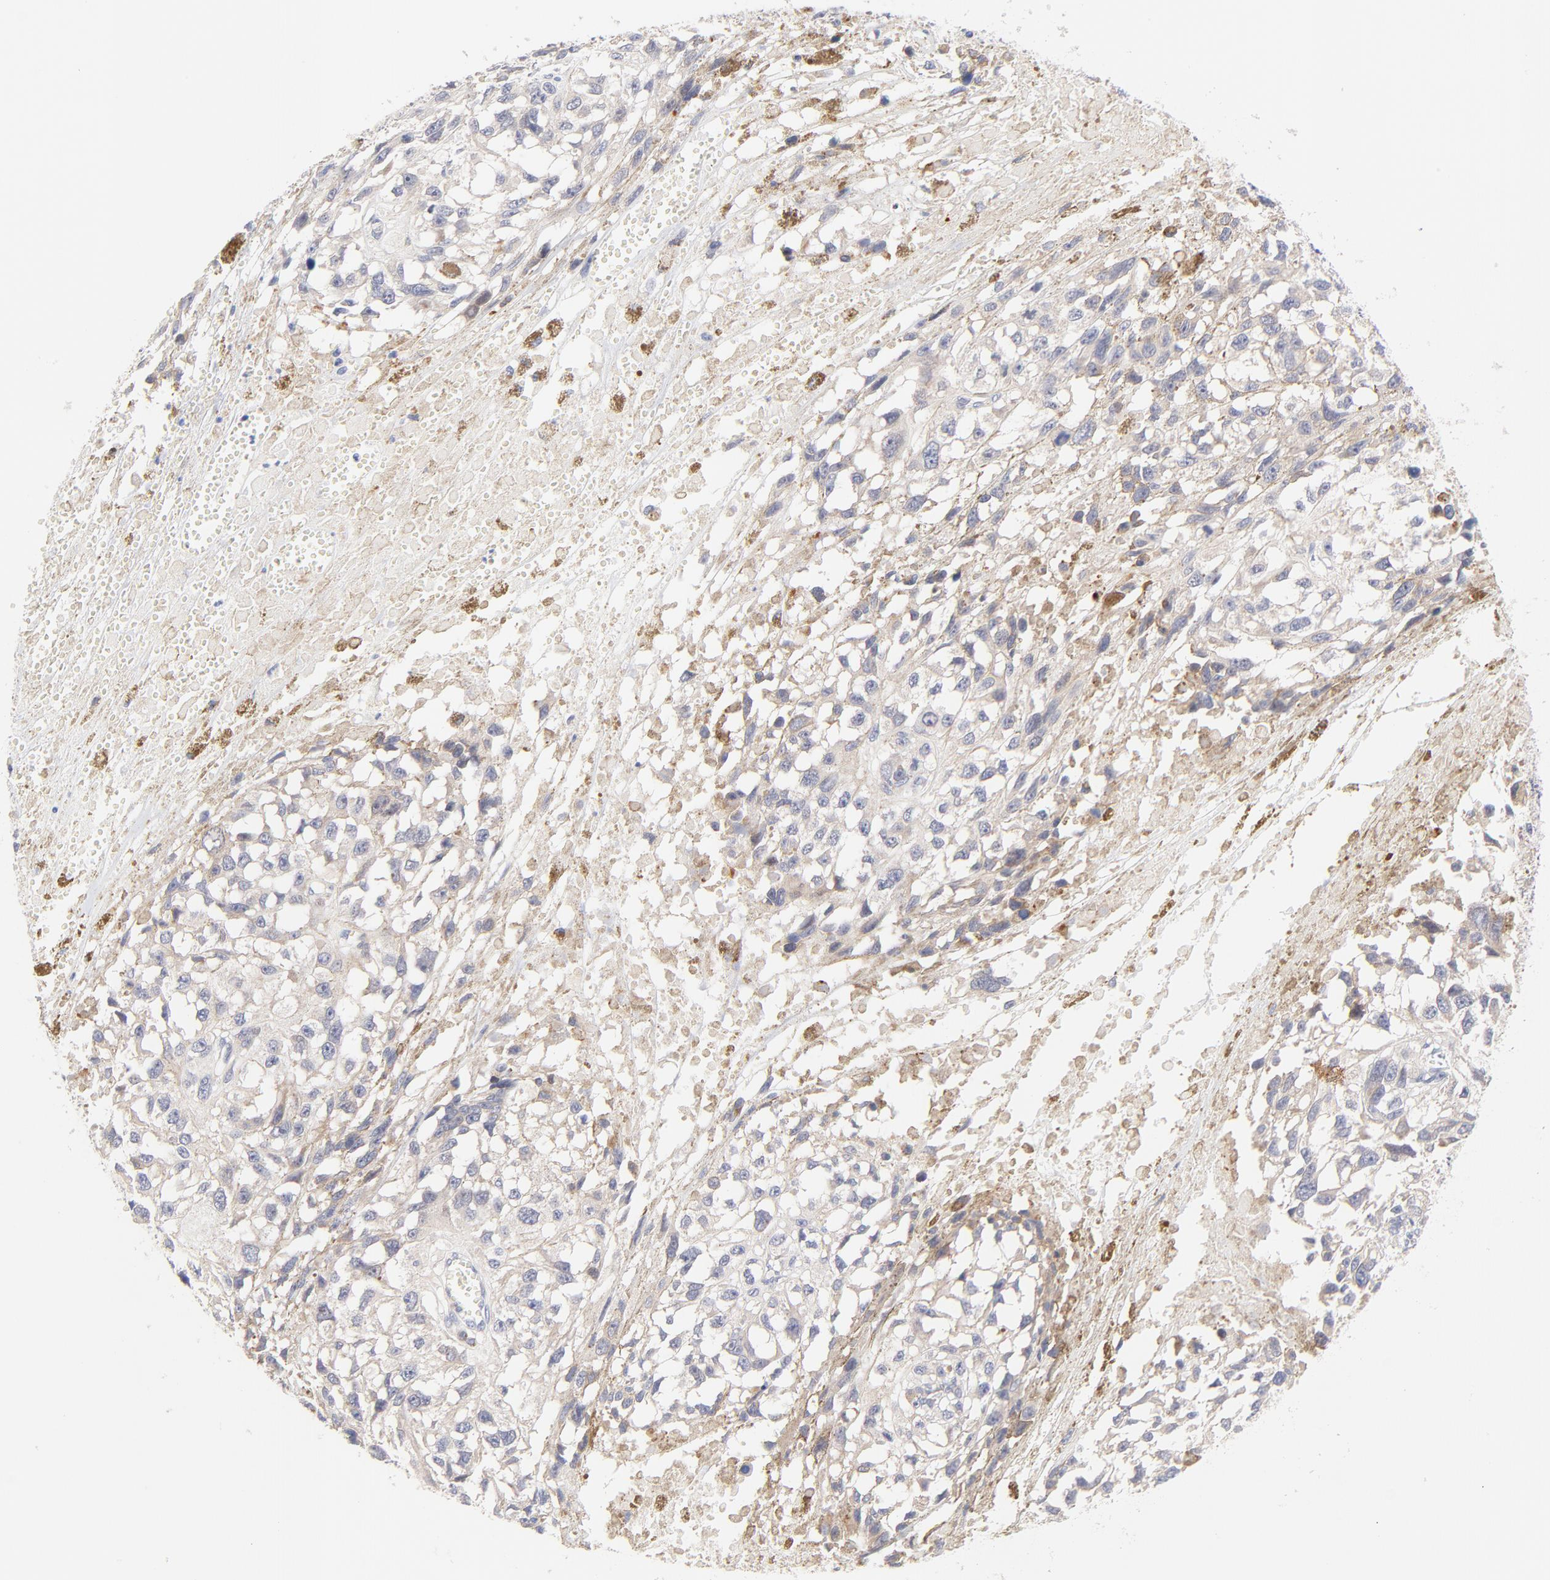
{"staining": {"intensity": "negative", "quantity": "none", "location": "none"}, "tissue": "melanoma", "cell_type": "Tumor cells", "image_type": "cancer", "snomed": [{"axis": "morphology", "description": "Malignant melanoma, Metastatic site"}, {"axis": "topography", "description": "Lymph node"}], "caption": "Tumor cells are negative for protein expression in human melanoma.", "gene": "AFF2", "patient": {"sex": "male", "age": 59}}